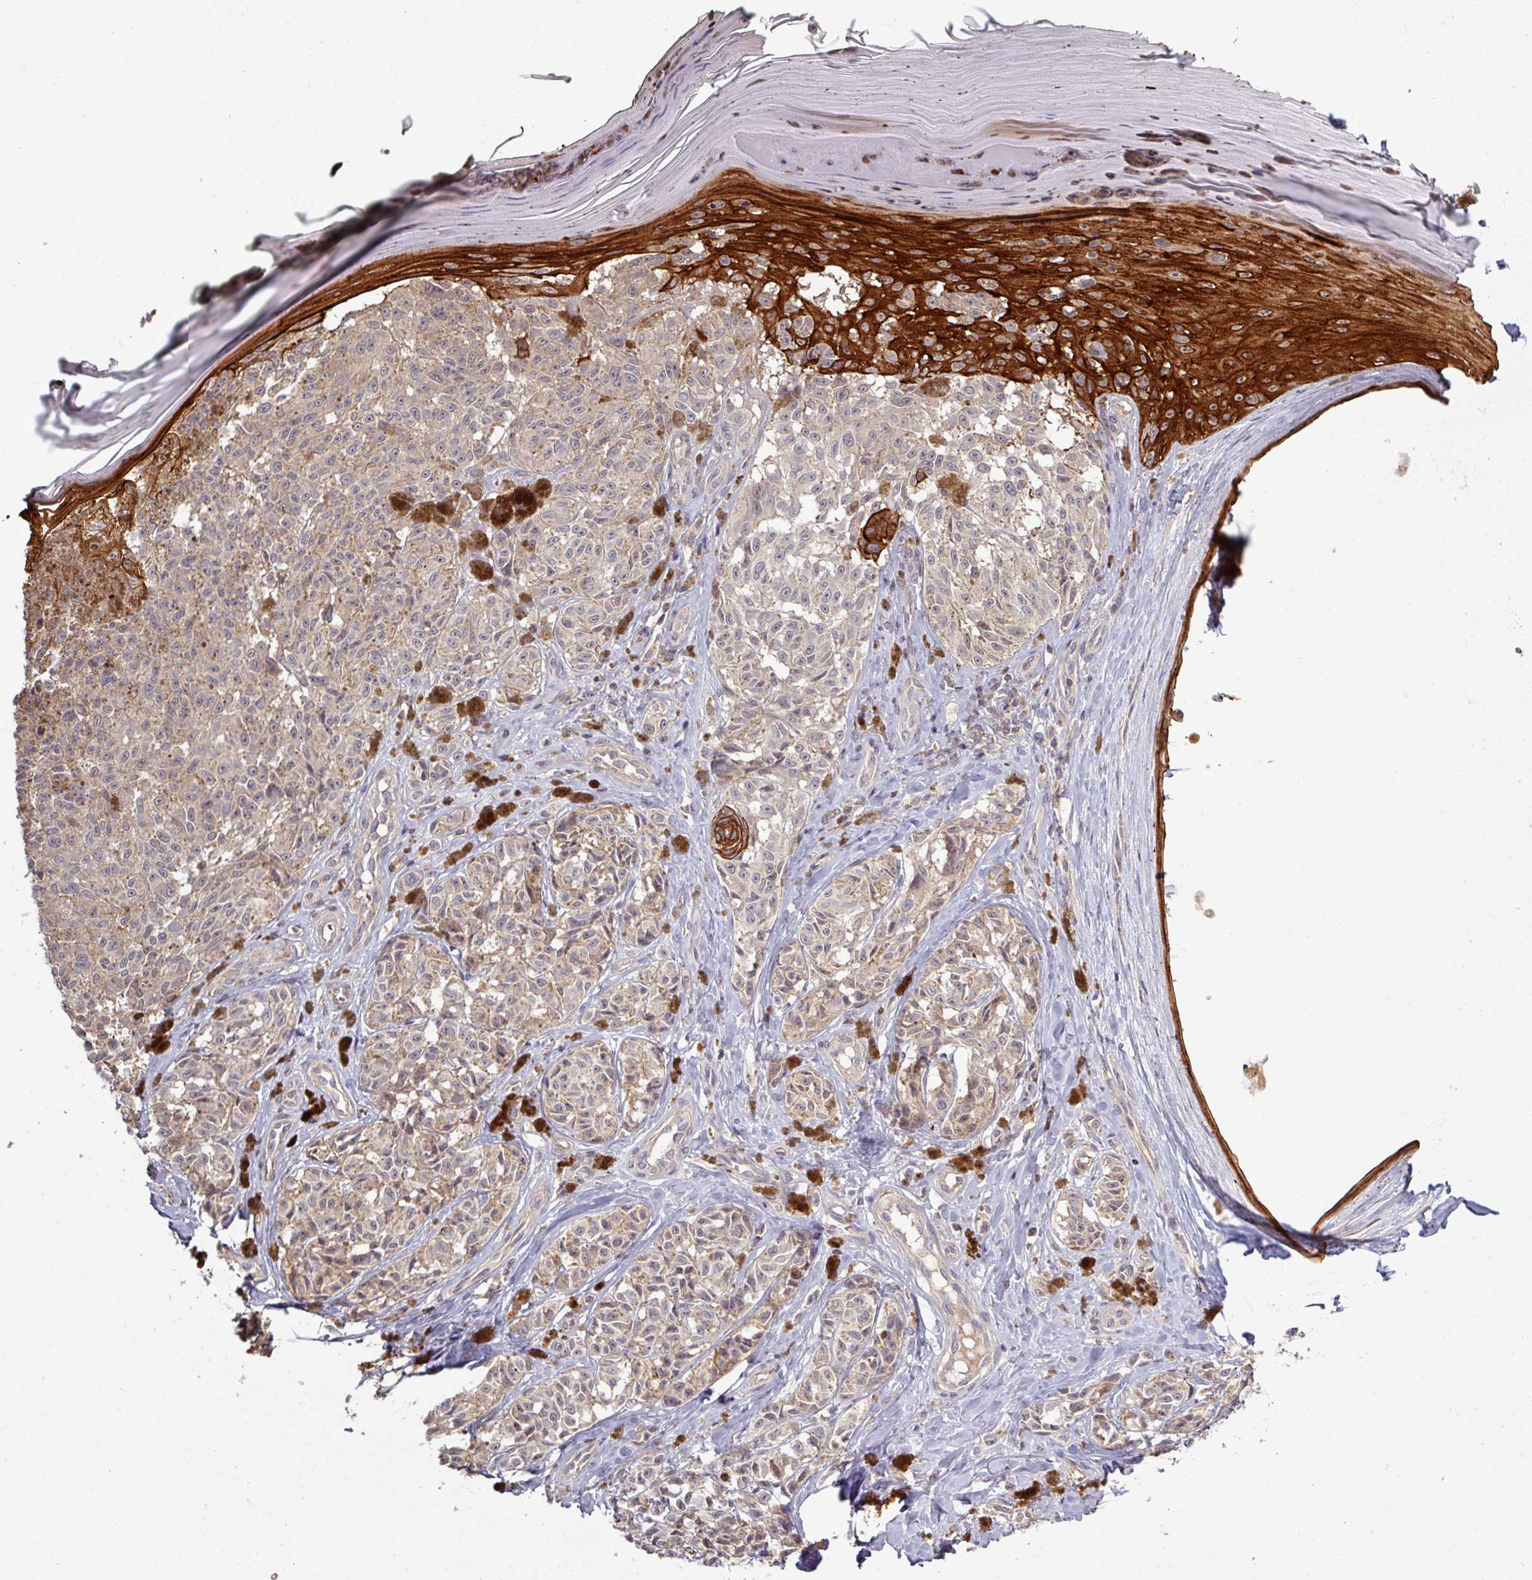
{"staining": {"intensity": "weak", "quantity": "25%-75%", "location": "cytoplasmic/membranous"}, "tissue": "melanoma", "cell_type": "Tumor cells", "image_type": "cancer", "snomed": [{"axis": "morphology", "description": "Malignant melanoma, NOS"}, {"axis": "topography", "description": "Skin"}], "caption": "Approximately 25%-75% of tumor cells in human malignant melanoma demonstrate weak cytoplasmic/membranous protein staining as visualized by brown immunohistochemical staining.", "gene": "TUSC3", "patient": {"sex": "female", "age": 65}}